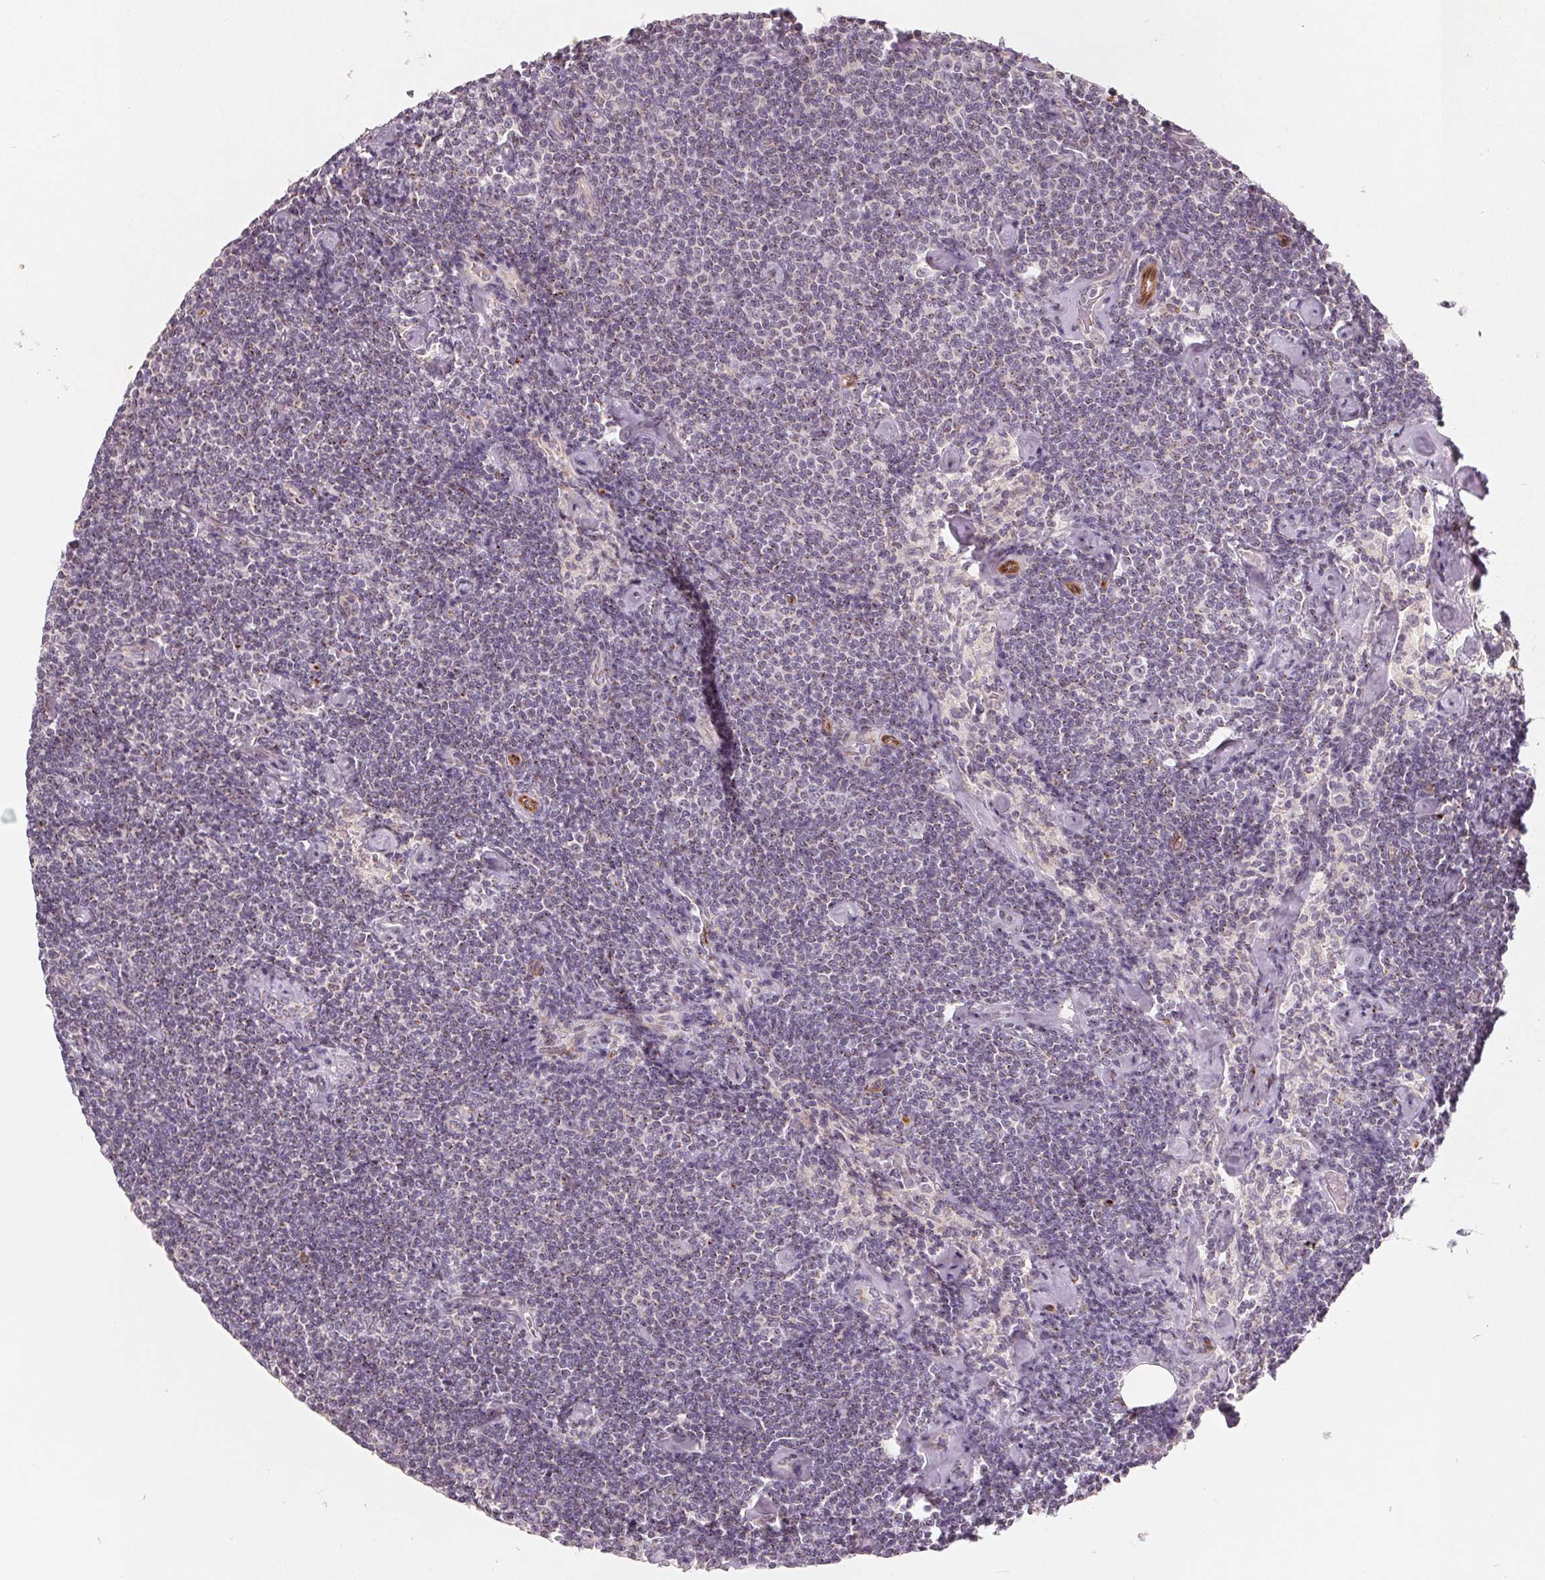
{"staining": {"intensity": "negative", "quantity": "none", "location": "none"}, "tissue": "lymphoma", "cell_type": "Tumor cells", "image_type": "cancer", "snomed": [{"axis": "morphology", "description": "Malignant lymphoma, non-Hodgkin's type, Low grade"}, {"axis": "topography", "description": "Lymph node"}], "caption": "IHC micrograph of neoplastic tissue: human lymphoma stained with DAB shows no significant protein staining in tumor cells. (Brightfield microscopy of DAB (3,3'-diaminobenzidine) immunohistochemistry (IHC) at high magnification).", "gene": "TMSB15B", "patient": {"sex": "male", "age": 81}}